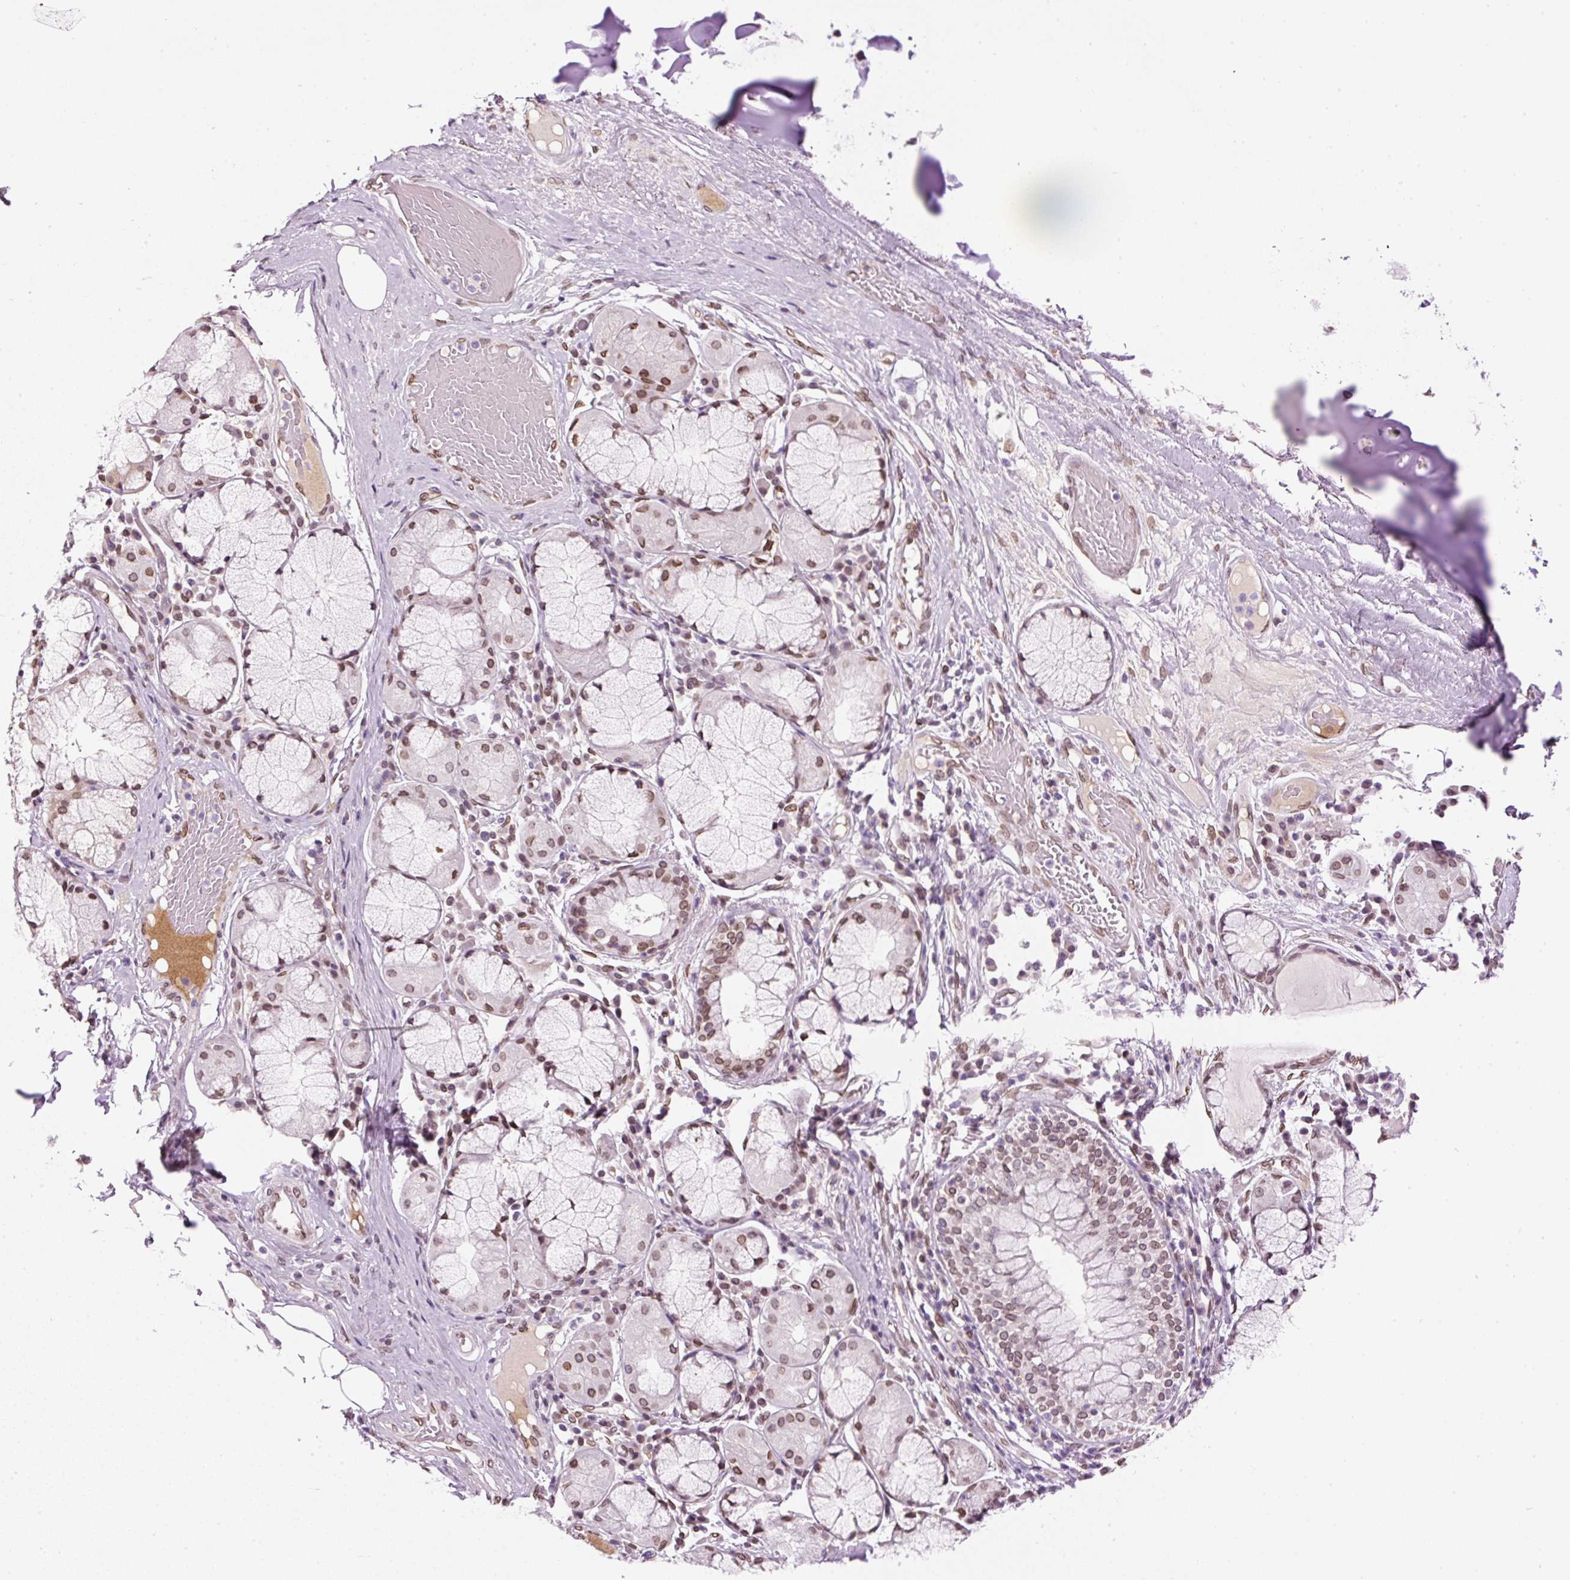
{"staining": {"intensity": "moderate", "quantity": "<25%", "location": "nuclear"}, "tissue": "soft tissue", "cell_type": "Chondrocytes", "image_type": "normal", "snomed": [{"axis": "morphology", "description": "Normal tissue, NOS"}, {"axis": "topography", "description": "Cartilage tissue"}, {"axis": "topography", "description": "Bronchus"}], "caption": "IHC histopathology image of normal soft tissue stained for a protein (brown), which exhibits low levels of moderate nuclear expression in approximately <25% of chondrocytes.", "gene": "ZNF224", "patient": {"sex": "male", "age": 56}}